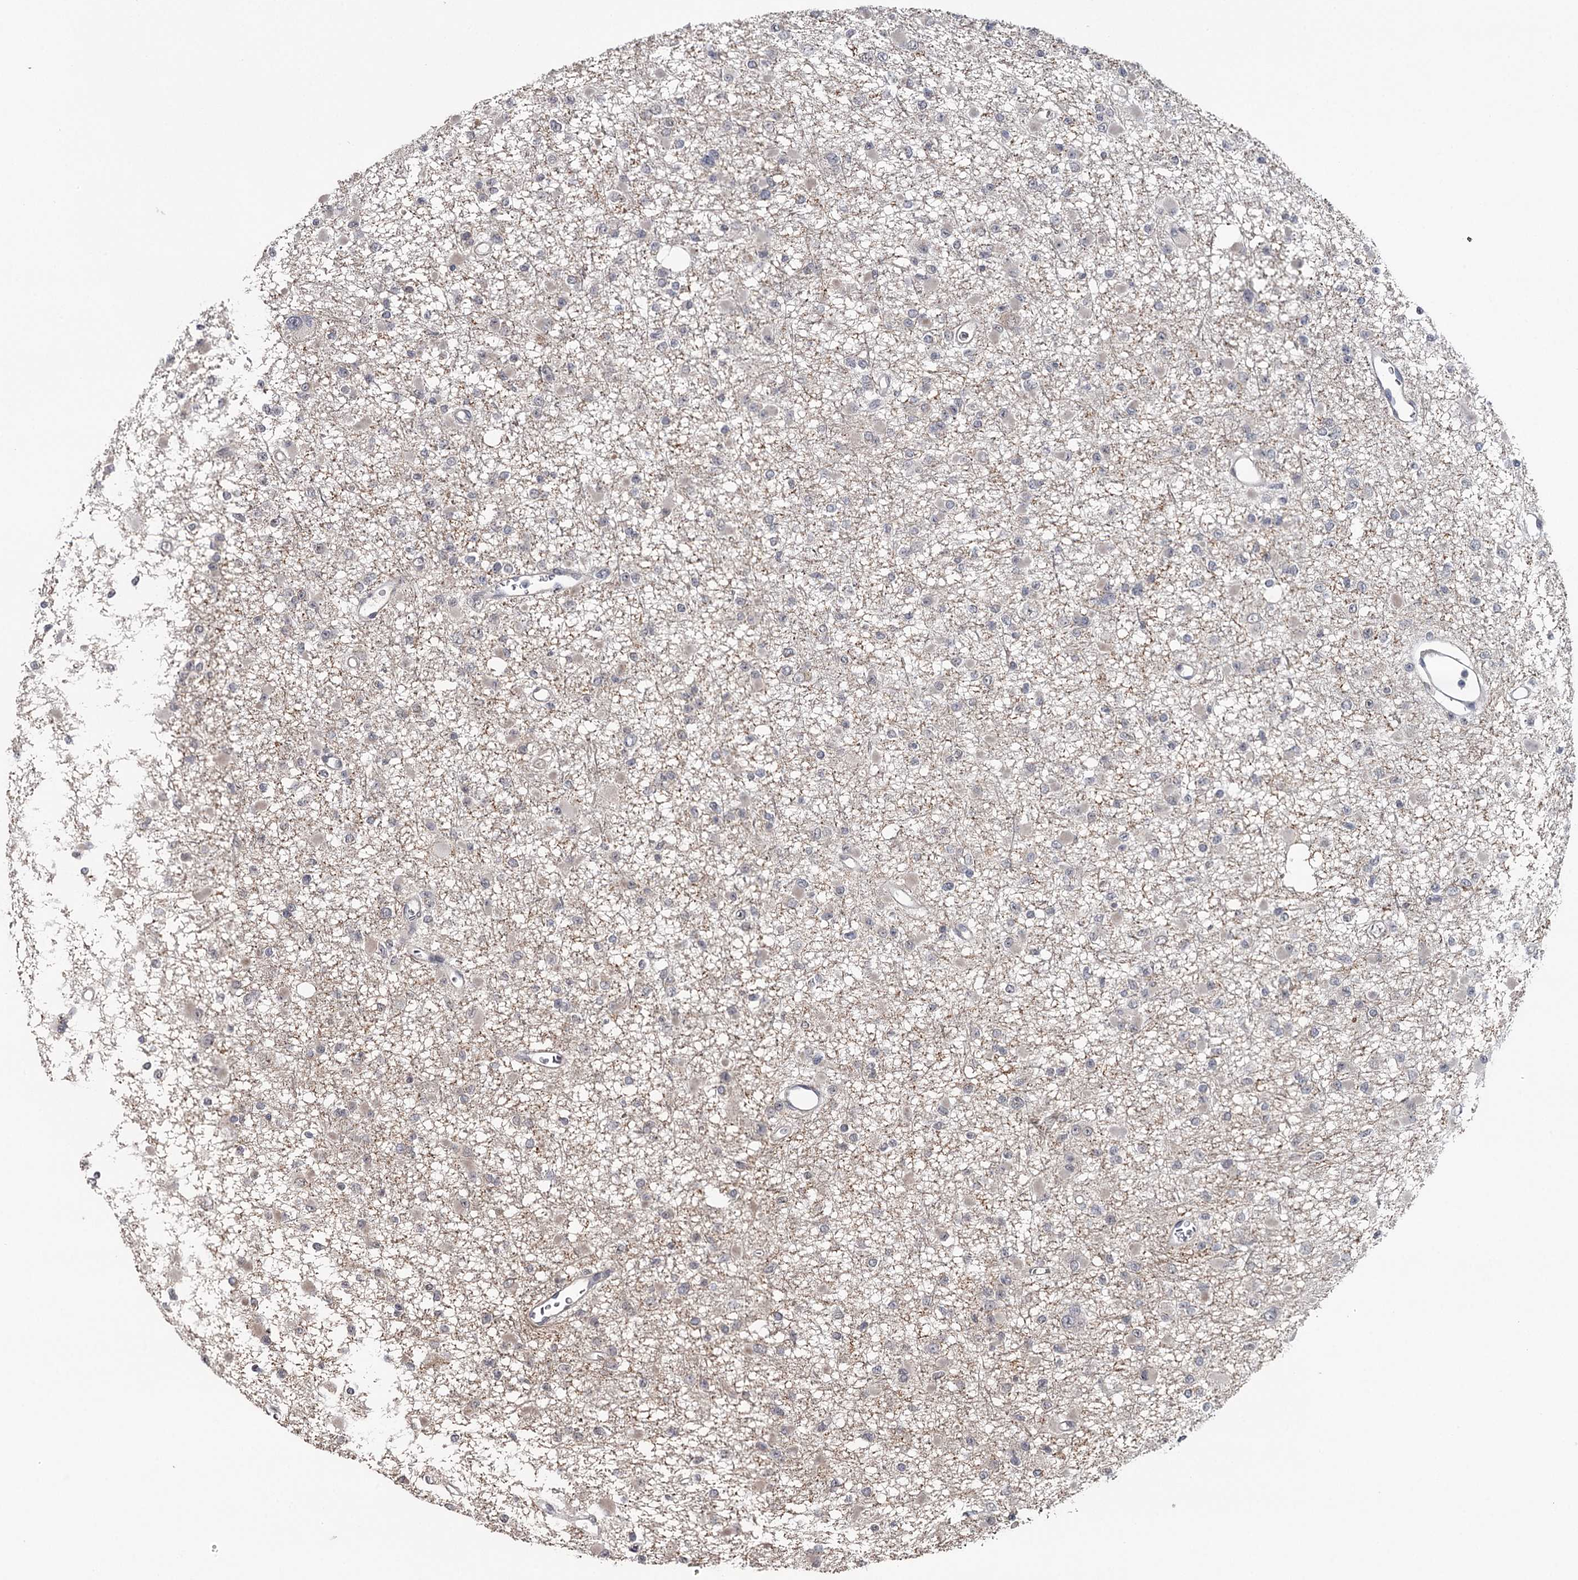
{"staining": {"intensity": "negative", "quantity": "none", "location": "none"}, "tissue": "glioma", "cell_type": "Tumor cells", "image_type": "cancer", "snomed": [{"axis": "morphology", "description": "Glioma, malignant, Low grade"}, {"axis": "topography", "description": "Brain"}], "caption": "Tumor cells show no significant protein positivity in malignant low-grade glioma.", "gene": "GTSF1", "patient": {"sex": "female", "age": 22}}